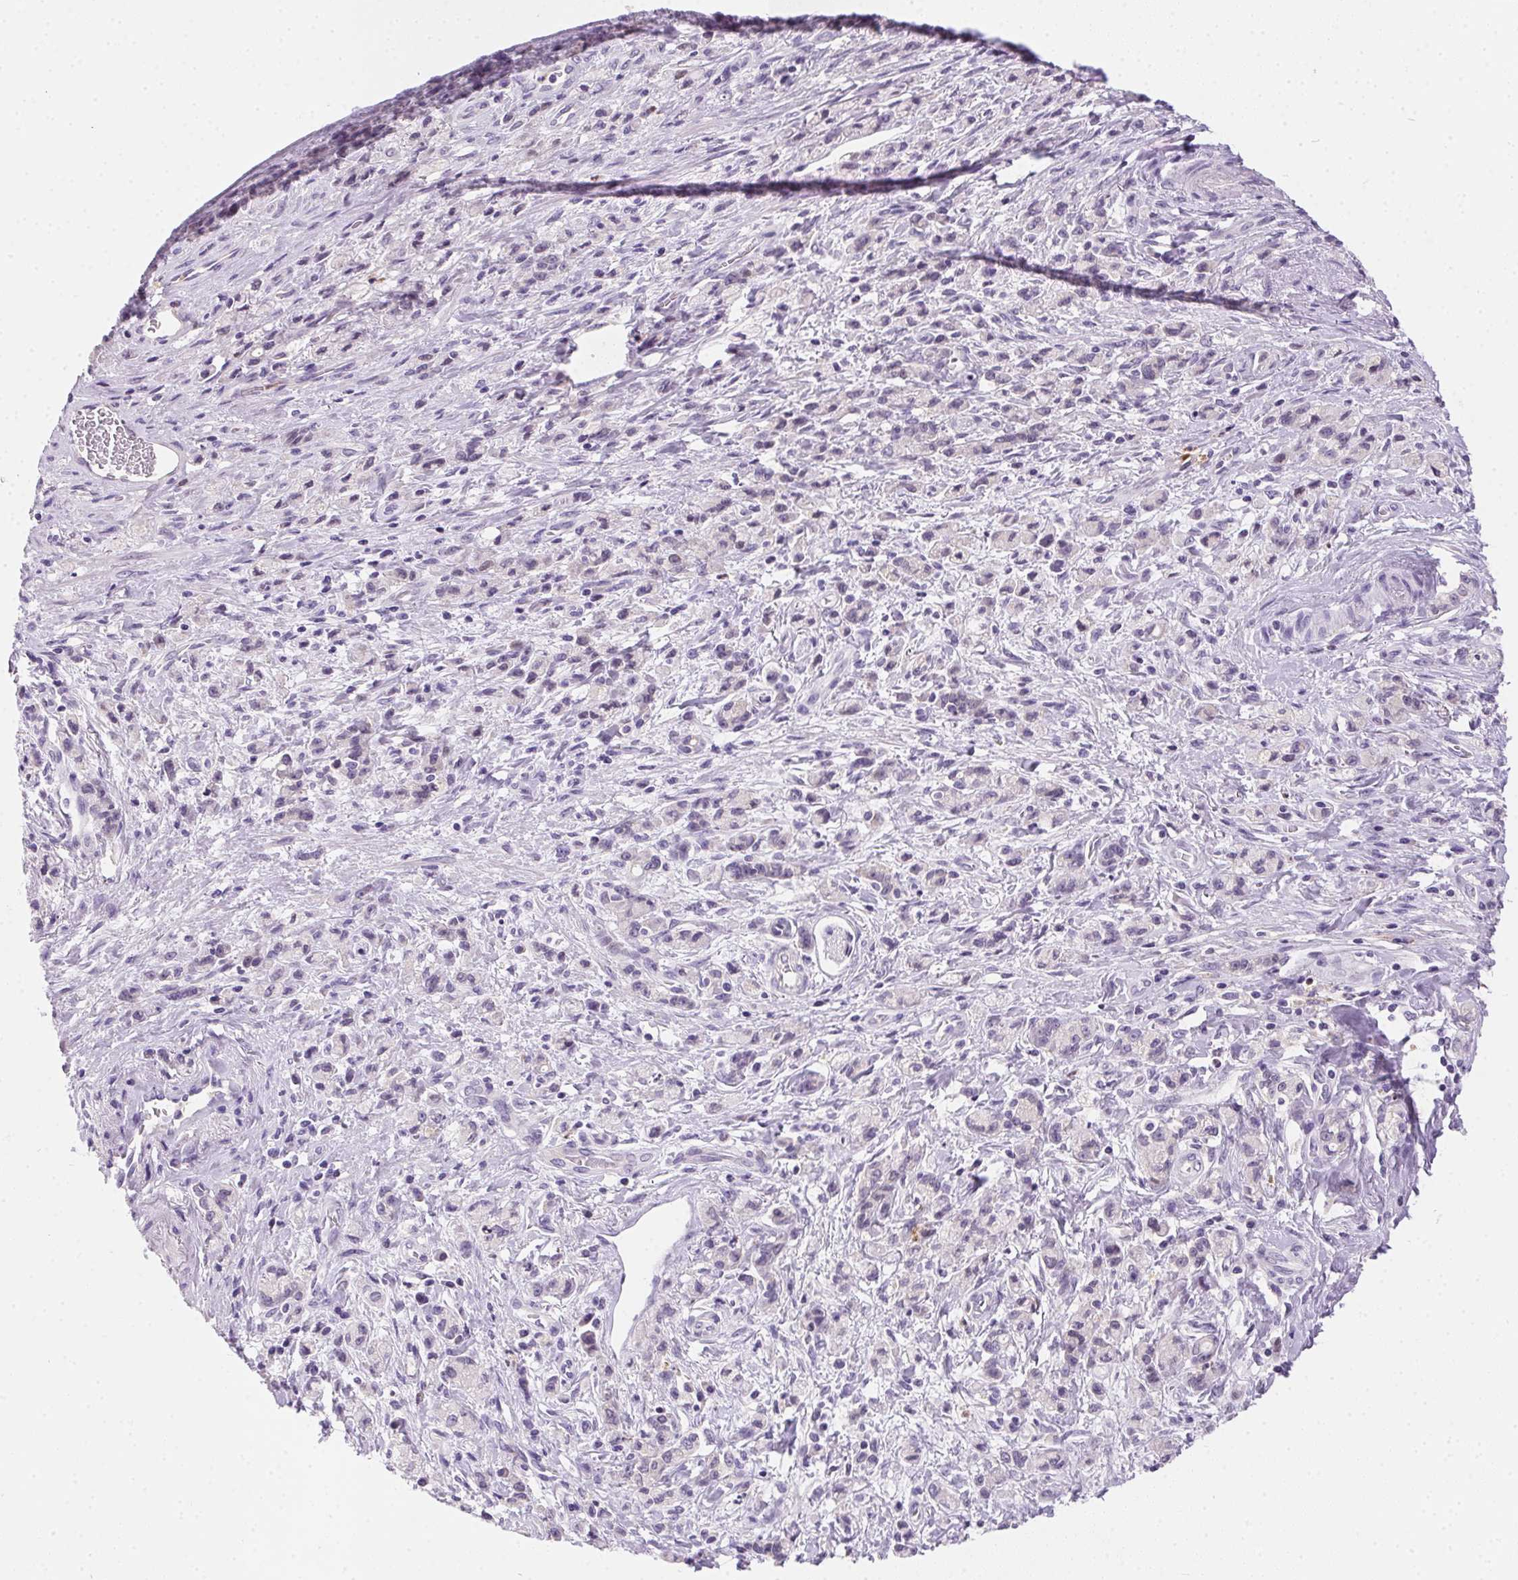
{"staining": {"intensity": "negative", "quantity": "none", "location": "none"}, "tissue": "stomach cancer", "cell_type": "Tumor cells", "image_type": "cancer", "snomed": [{"axis": "morphology", "description": "Adenocarcinoma, NOS"}, {"axis": "topography", "description": "Stomach"}], "caption": "A micrograph of human stomach cancer is negative for staining in tumor cells.", "gene": "SSTR4", "patient": {"sex": "male", "age": 77}}